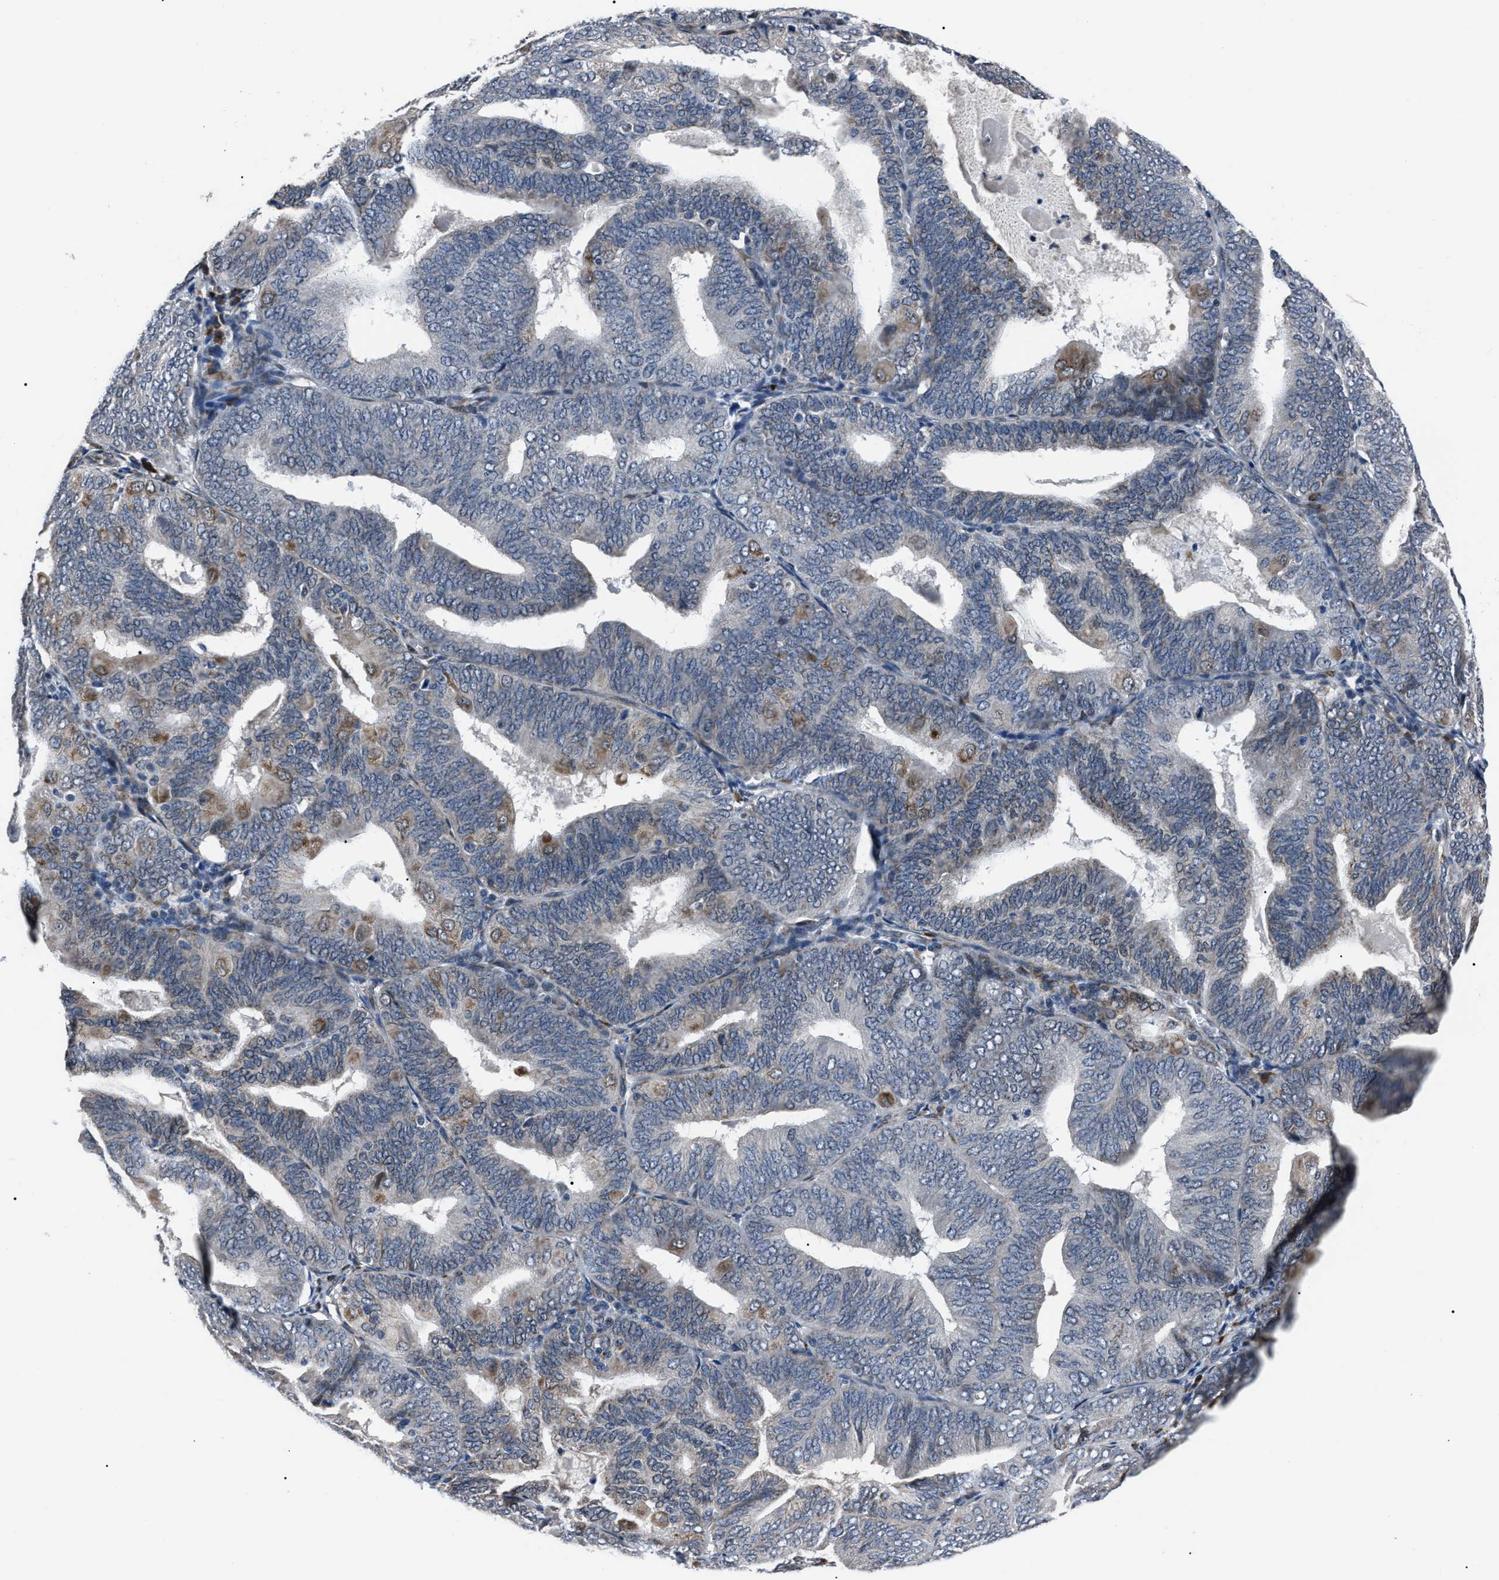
{"staining": {"intensity": "moderate", "quantity": "25%-75%", "location": "cytoplasmic/membranous"}, "tissue": "endometrial cancer", "cell_type": "Tumor cells", "image_type": "cancer", "snomed": [{"axis": "morphology", "description": "Adenocarcinoma, NOS"}, {"axis": "topography", "description": "Endometrium"}], "caption": "Endometrial cancer was stained to show a protein in brown. There is medium levels of moderate cytoplasmic/membranous positivity in about 25%-75% of tumor cells. The staining was performed using DAB to visualize the protein expression in brown, while the nuclei were stained in blue with hematoxylin (Magnification: 20x).", "gene": "LRRC14", "patient": {"sex": "female", "age": 81}}